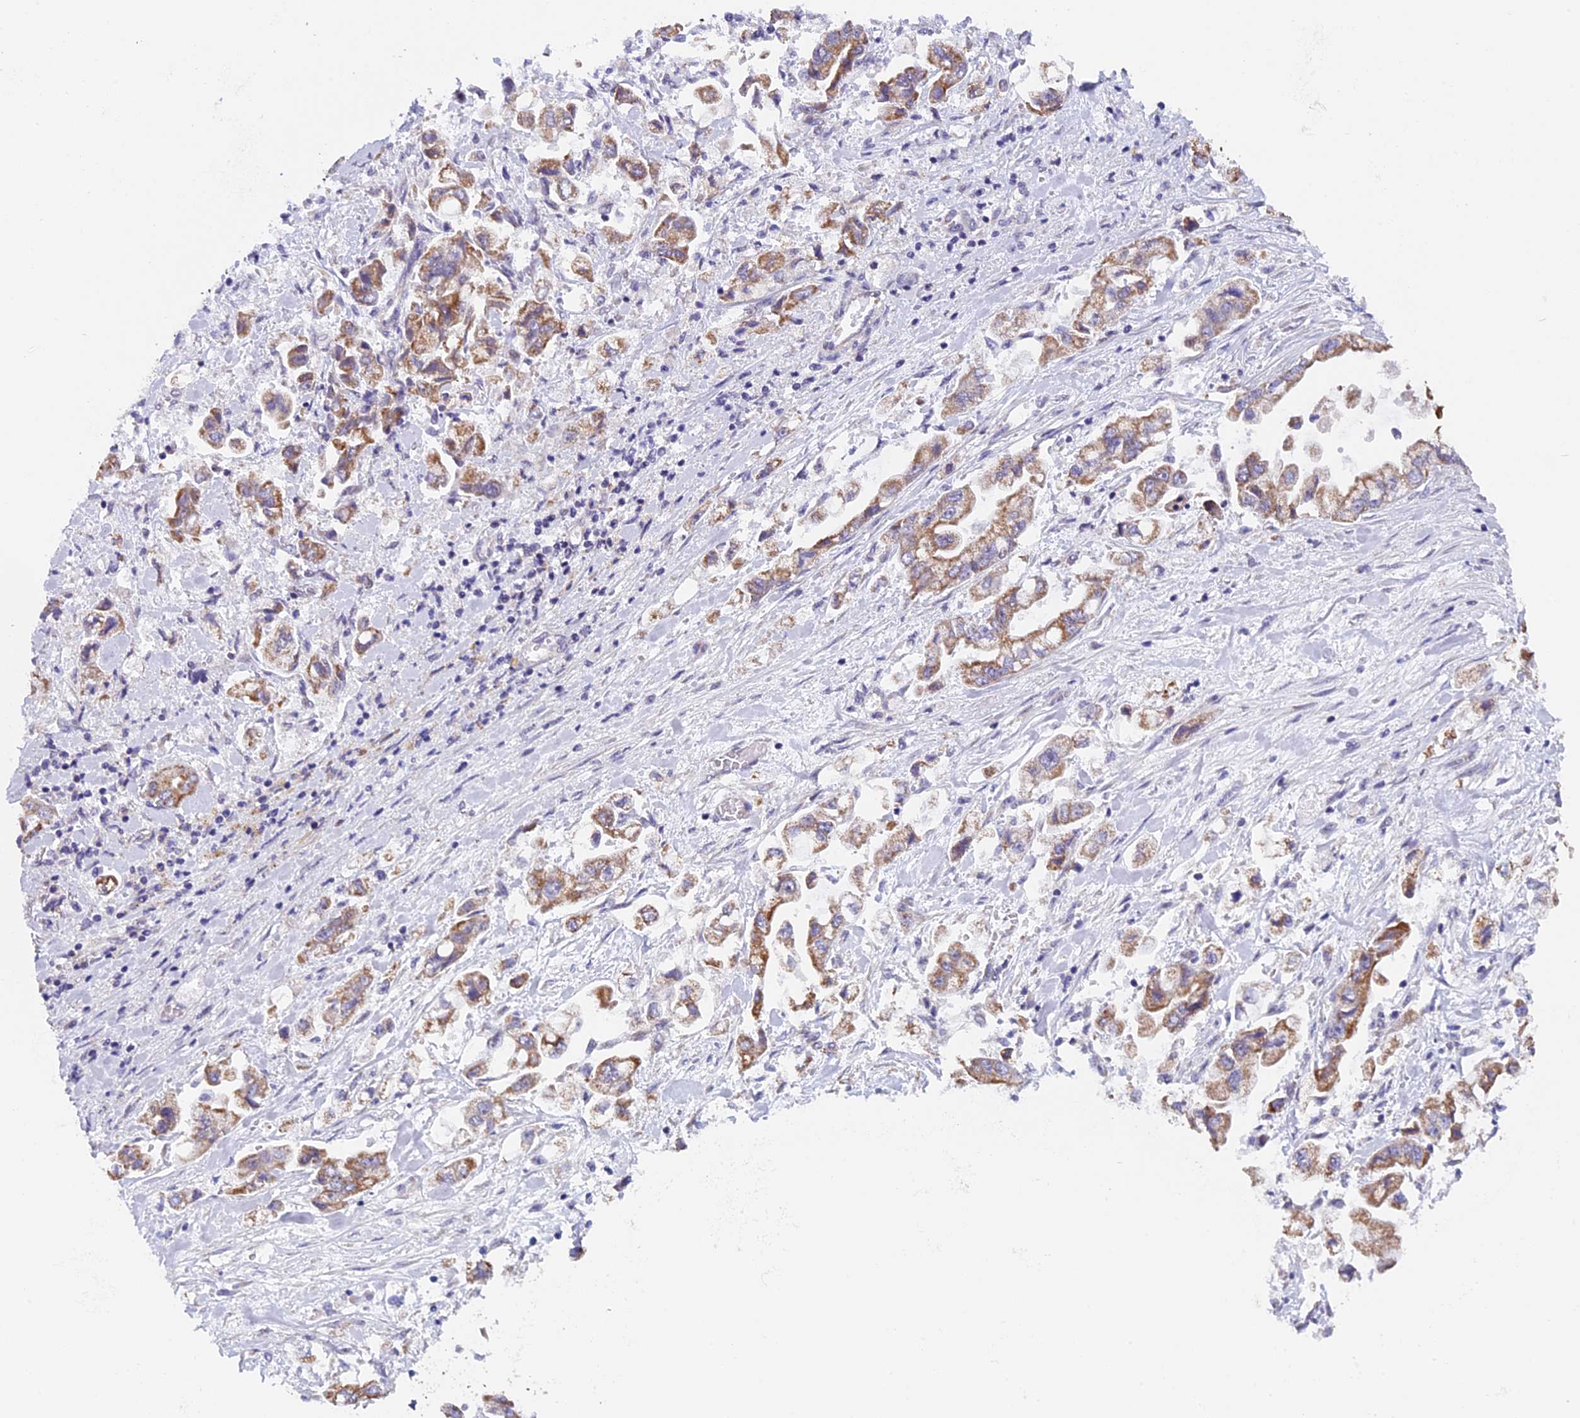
{"staining": {"intensity": "moderate", "quantity": ">75%", "location": "cytoplasmic/membranous"}, "tissue": "stomach cancer", "cell_type": "Tumor cells", "image_type": "cancer", "snomed": [{"axis": "morphology", "description": "Adenocarcinoma, NOS"}, {"axis": "topography", "description": "Stomach"}], "caption": "This photomicrograph displays IHC staining of stomach cancer, with medium moderate cytoplasmic/membranous staining in about >75% of tumor cells.", "gene": "ZNF317", "patient": {"sex": "male", "age": 62}}